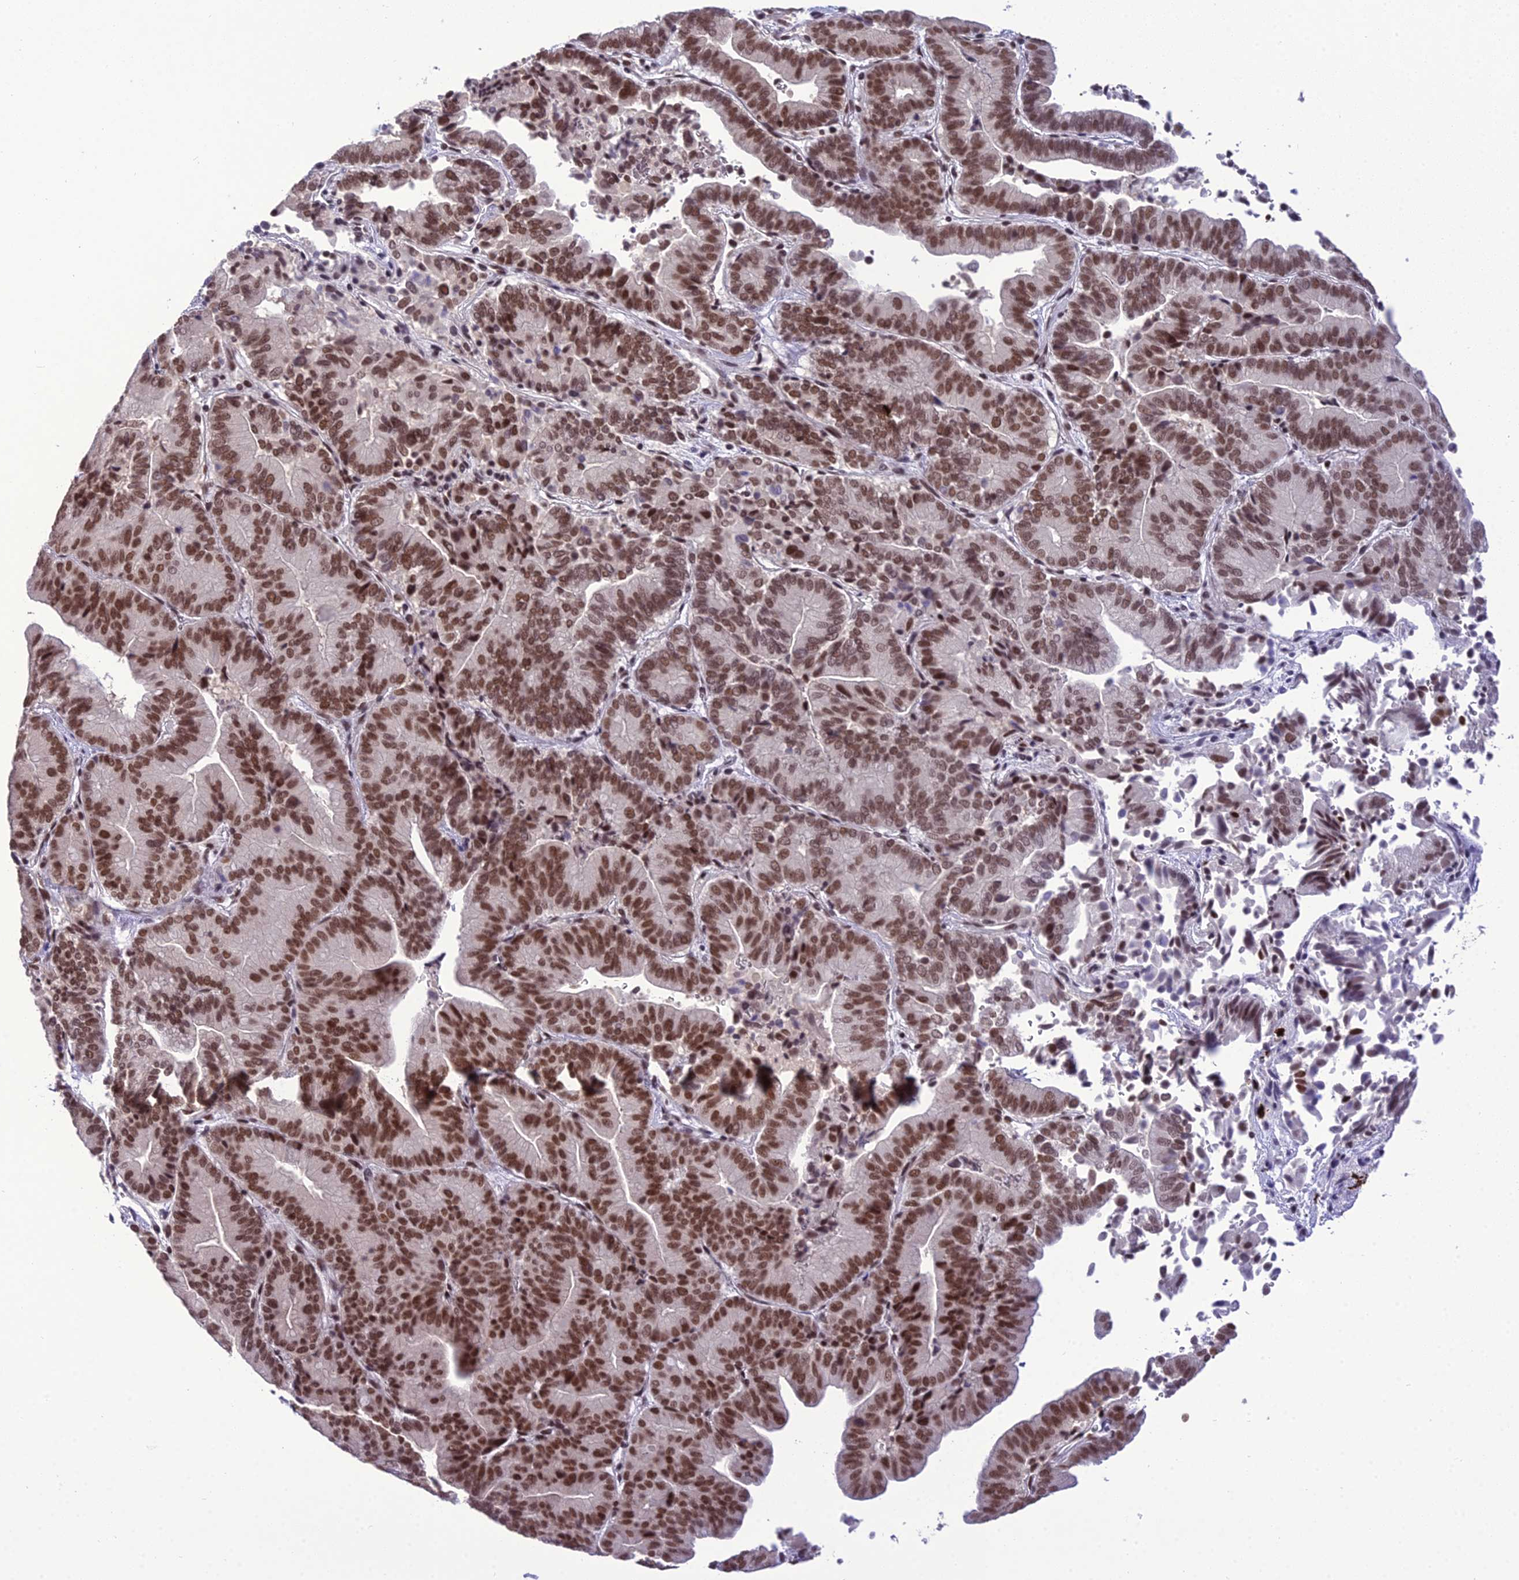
{"staining": {"intensity": "moderate", "quantity": ">75%", "location": "nuclear"}, "tissue": "liver cancer", "cell_type": "Tumor cells", "image_type": "cancer", "snomed": [{"axis": "morphology", "description": "Cholangiocarcinoma"}, {"axis": "topography", "description": "Liver"}], "caption": "This is a micrograph of immunohistochemistry (IHC) staining of liver cholangiocarcinoma, which shows moderate staining in the nuclear of tumor cells.", "gene": "SH3RF3", "patient": {"sex": "female", "age": 75}}